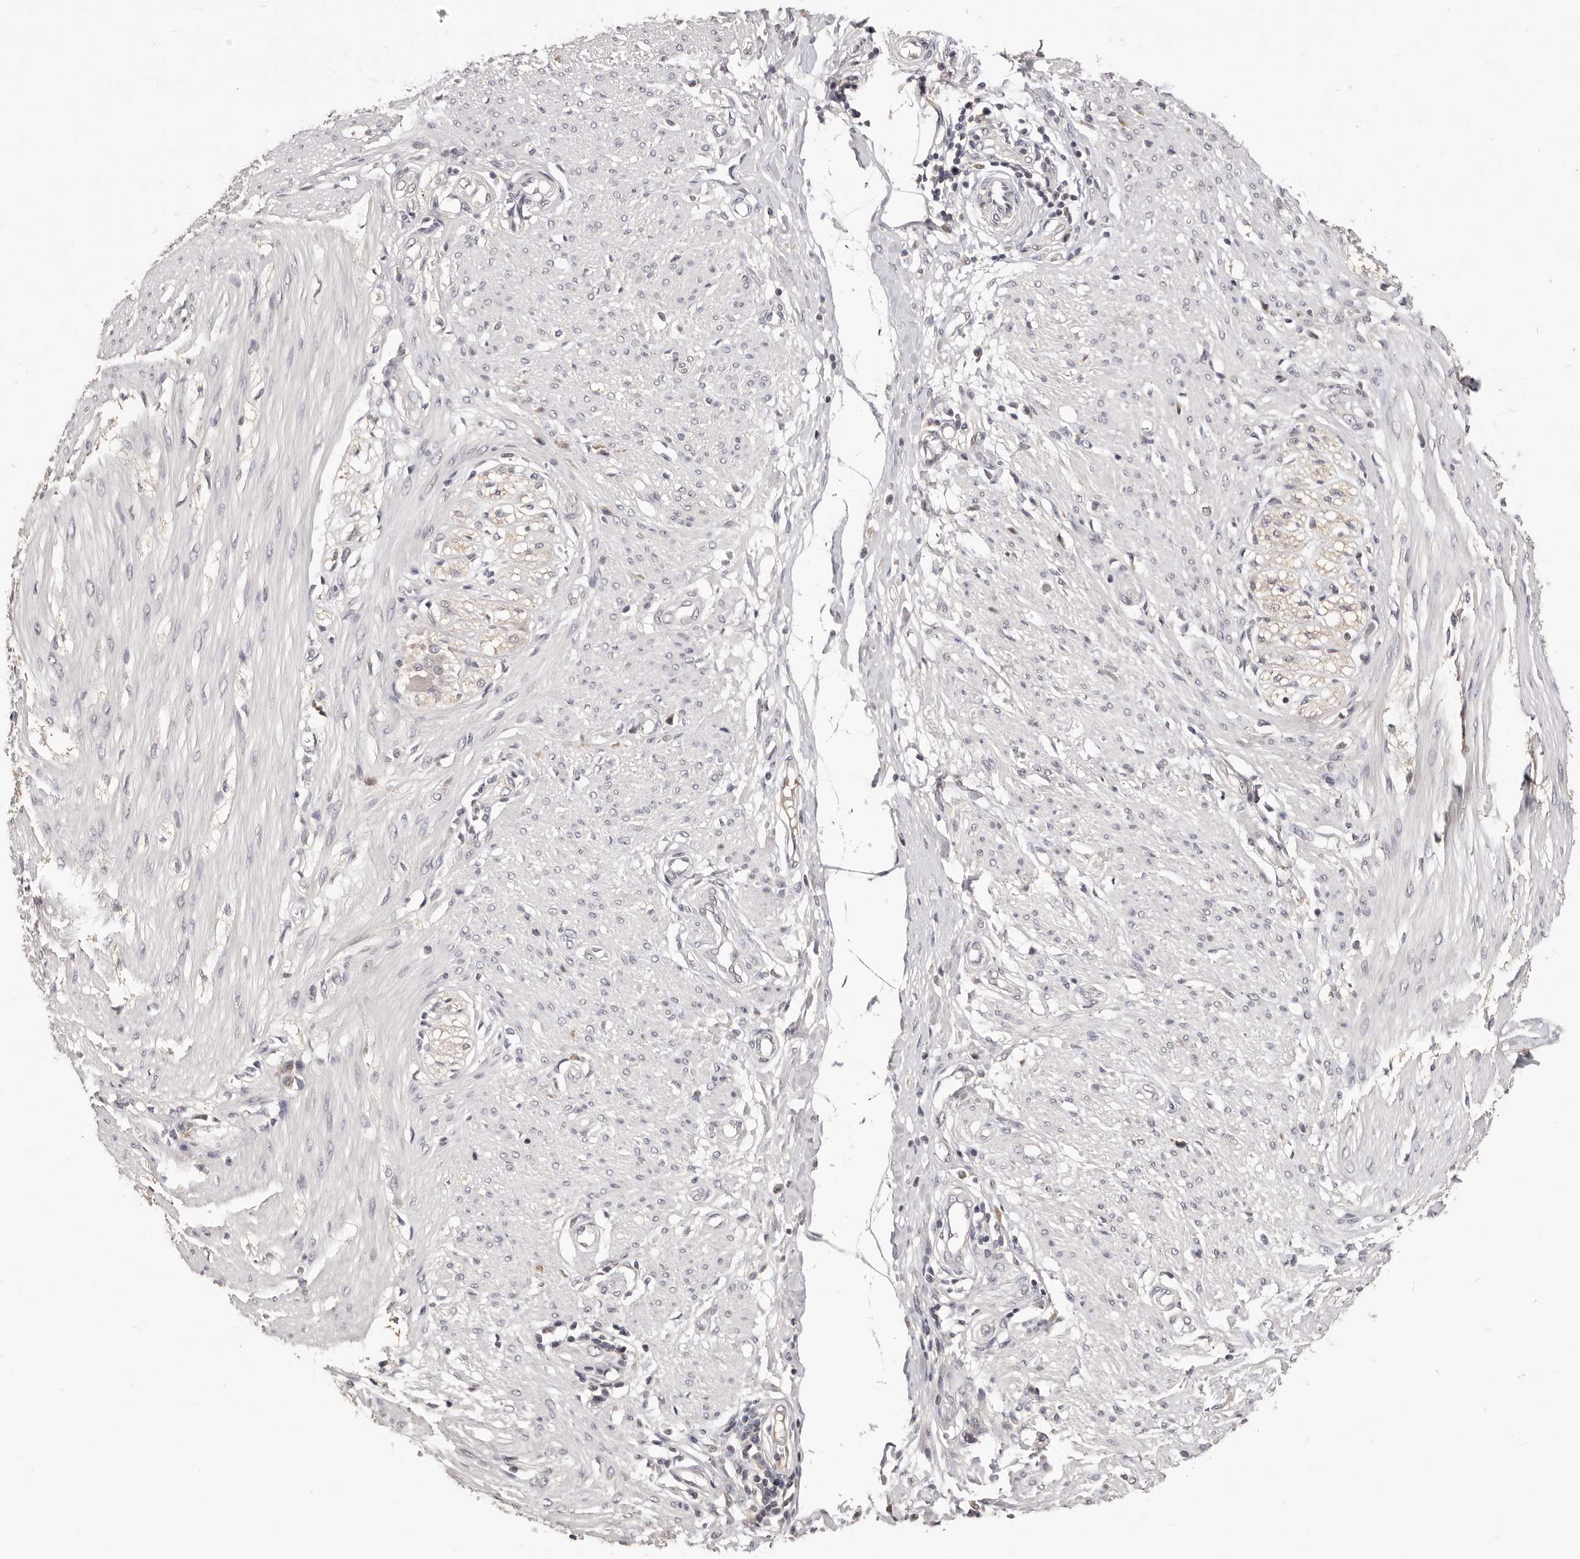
{"staining": {"intensity": "negative", "quantity": "none", "location": "none"}, "tissue": "smooth muscle", "cell_type": "Smooth muscle cells", "image_type": "normal", "snomed": [{"axis": "morphology", "description": "Normal tissue, NOS"}, {"axis": "morphology", "description": "Adenocarcinoma, NOS"}, {"axis": "topography", "description": "Colon"}, {"axis": "topography", "description": "Peripheral nerve tissue"}], "caption": "High magnification brightfield microscopy of unremarkable smooth muscle stained with DAB (3,3'-diaminobenzidine) (brown) and counterstained with hematoxylin (blue): smooth muscle cells show no significant positivity. Nuclei are stained in blue.", "gene": "TSPAN13", "patient": {"sex": "male", "age": 14}}